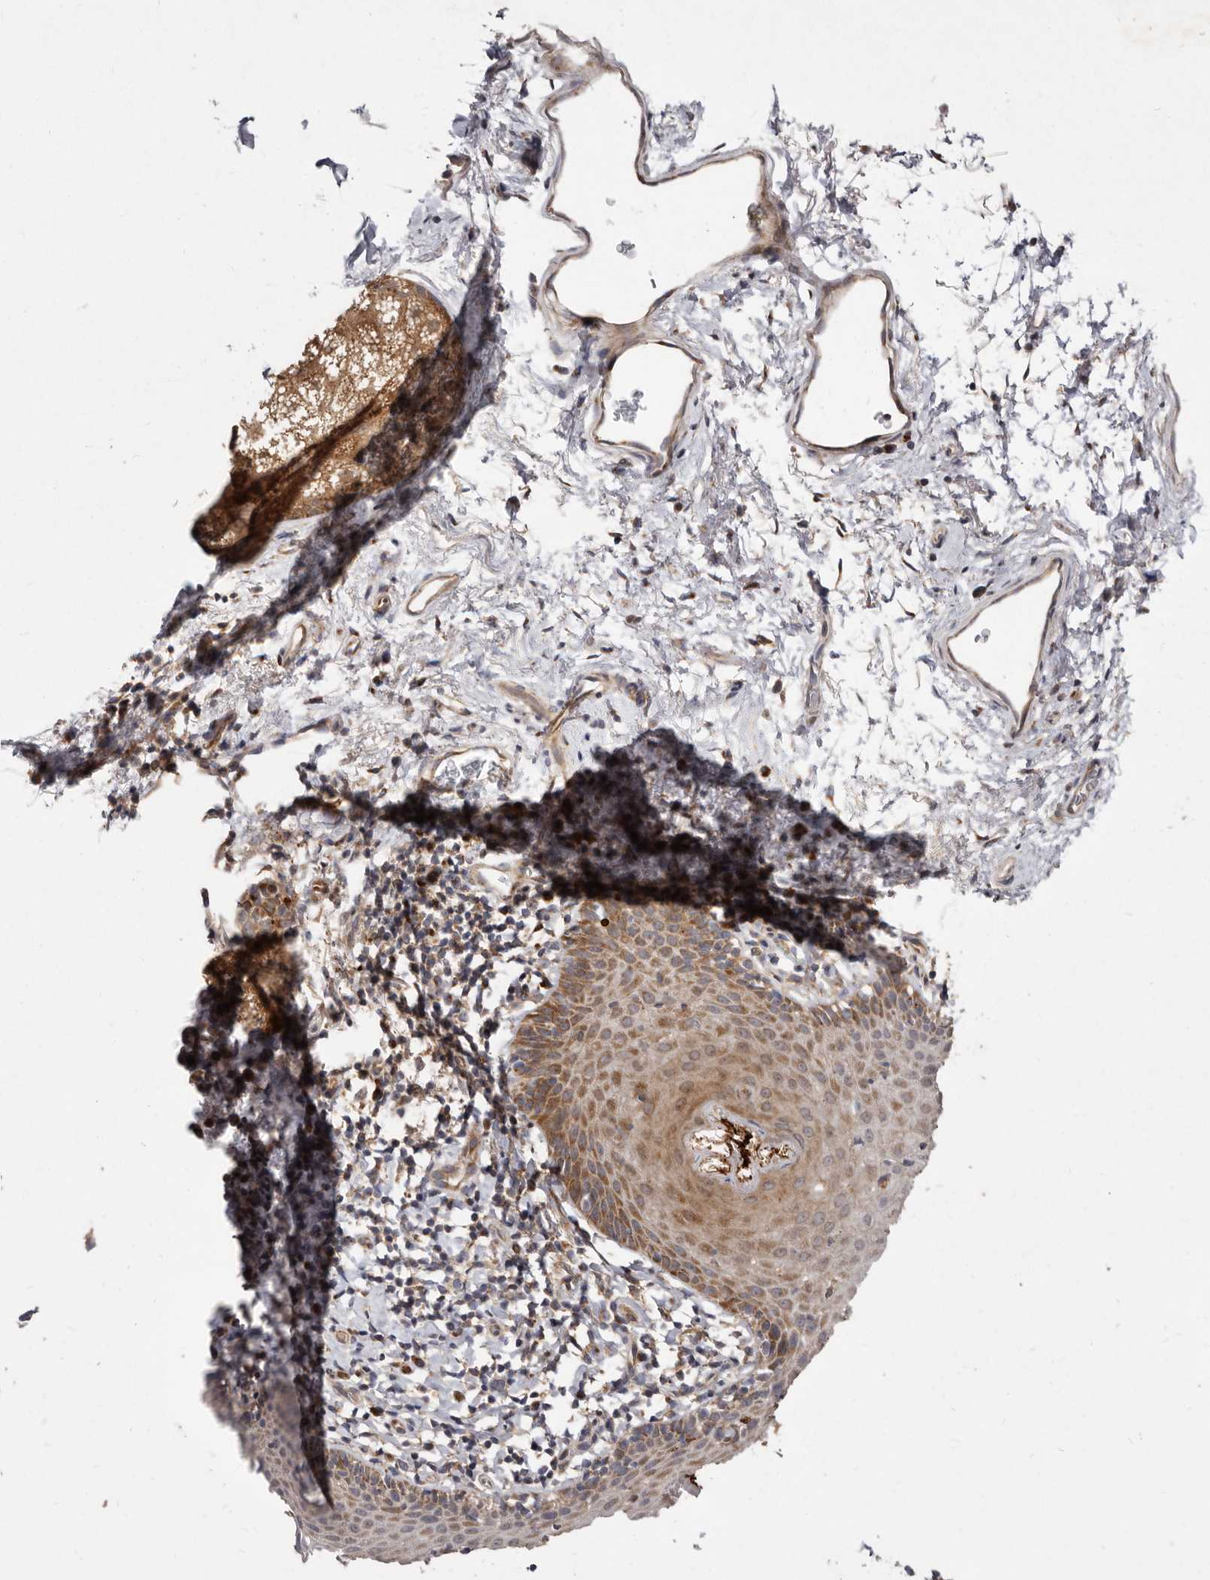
{"staining": {"intensity": "moderate", "quantity": ">75%", "location": "cytoplasmic/membranous"}, "tissue": "skin", "cell_type": "Epidermal cells", "image_type": "normal", "snomed": [{"axis": "morphology", "description": "Normal tissue, NOS"}, {"axis": "topography", "description": "Vulva"}], "caption": "Immunohistochemistry (IHC) of normal skin displays medium levels of moderate cytoplasmic/membranous positivity in about >75% of epidermal cells.", "gene": "FLAD1", "patient": {"sex": "female", "age": 66}}